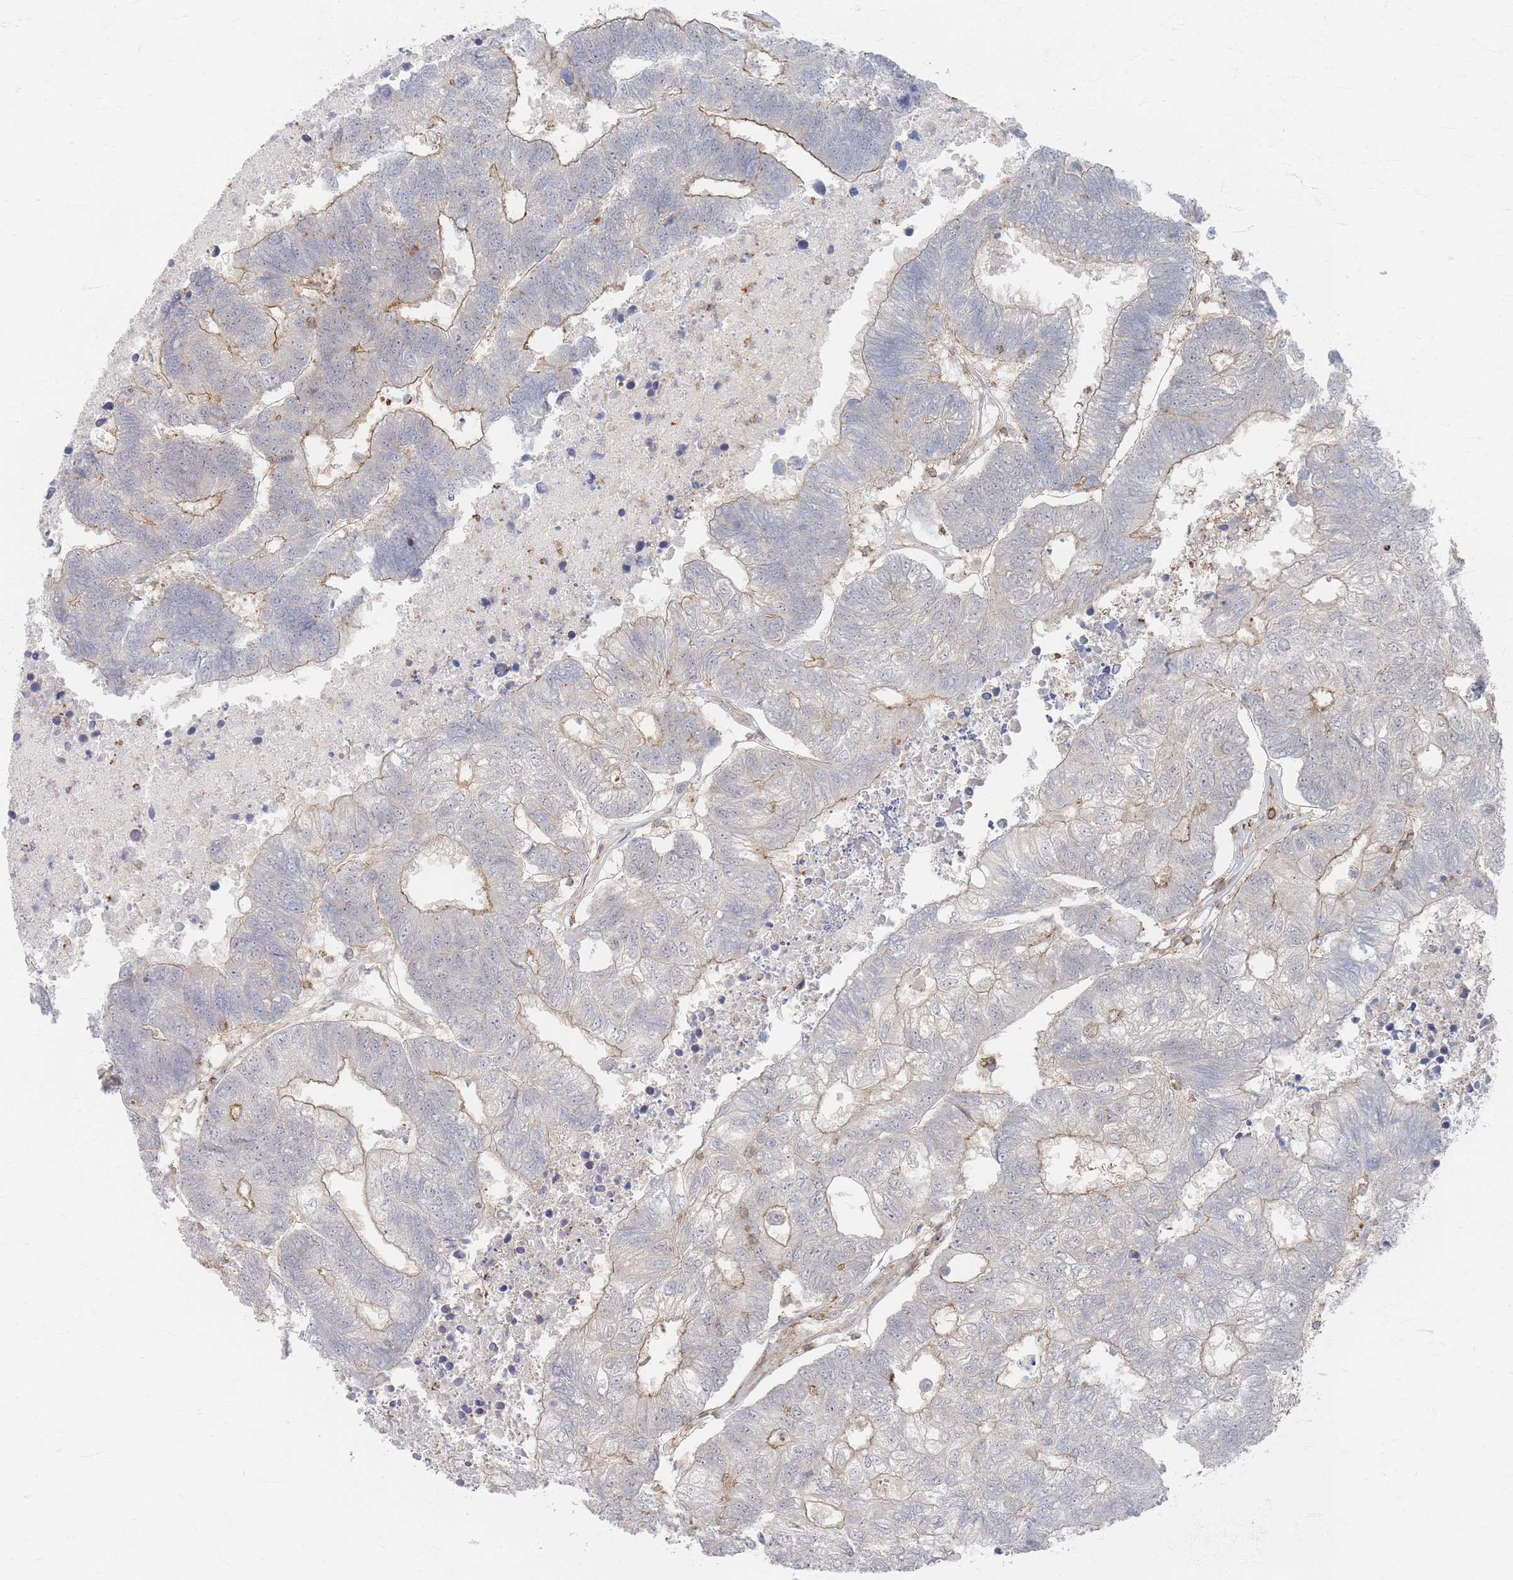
{"staining": {"intensity": "moderate", "quantity": "25%-75%", "location": "cytoplasmic/membranous"}, "tissue": "colorectal cancer", "cell_type": "Tumor cells", "image_type": "cancer", "snomed": [{"axis": "morphology", "description": "Adenocarcinoma, NOS"}, {"axis": "topography", "description": "Colon"}], "caption": "This is a photomicrograph of IHC staining of colorectal cancer, which shows moderate expression in the cytoplasmic/membranous of tumor cells.", "gene": "ZNF852", "patient": {"sex": "female", "age": 48}}